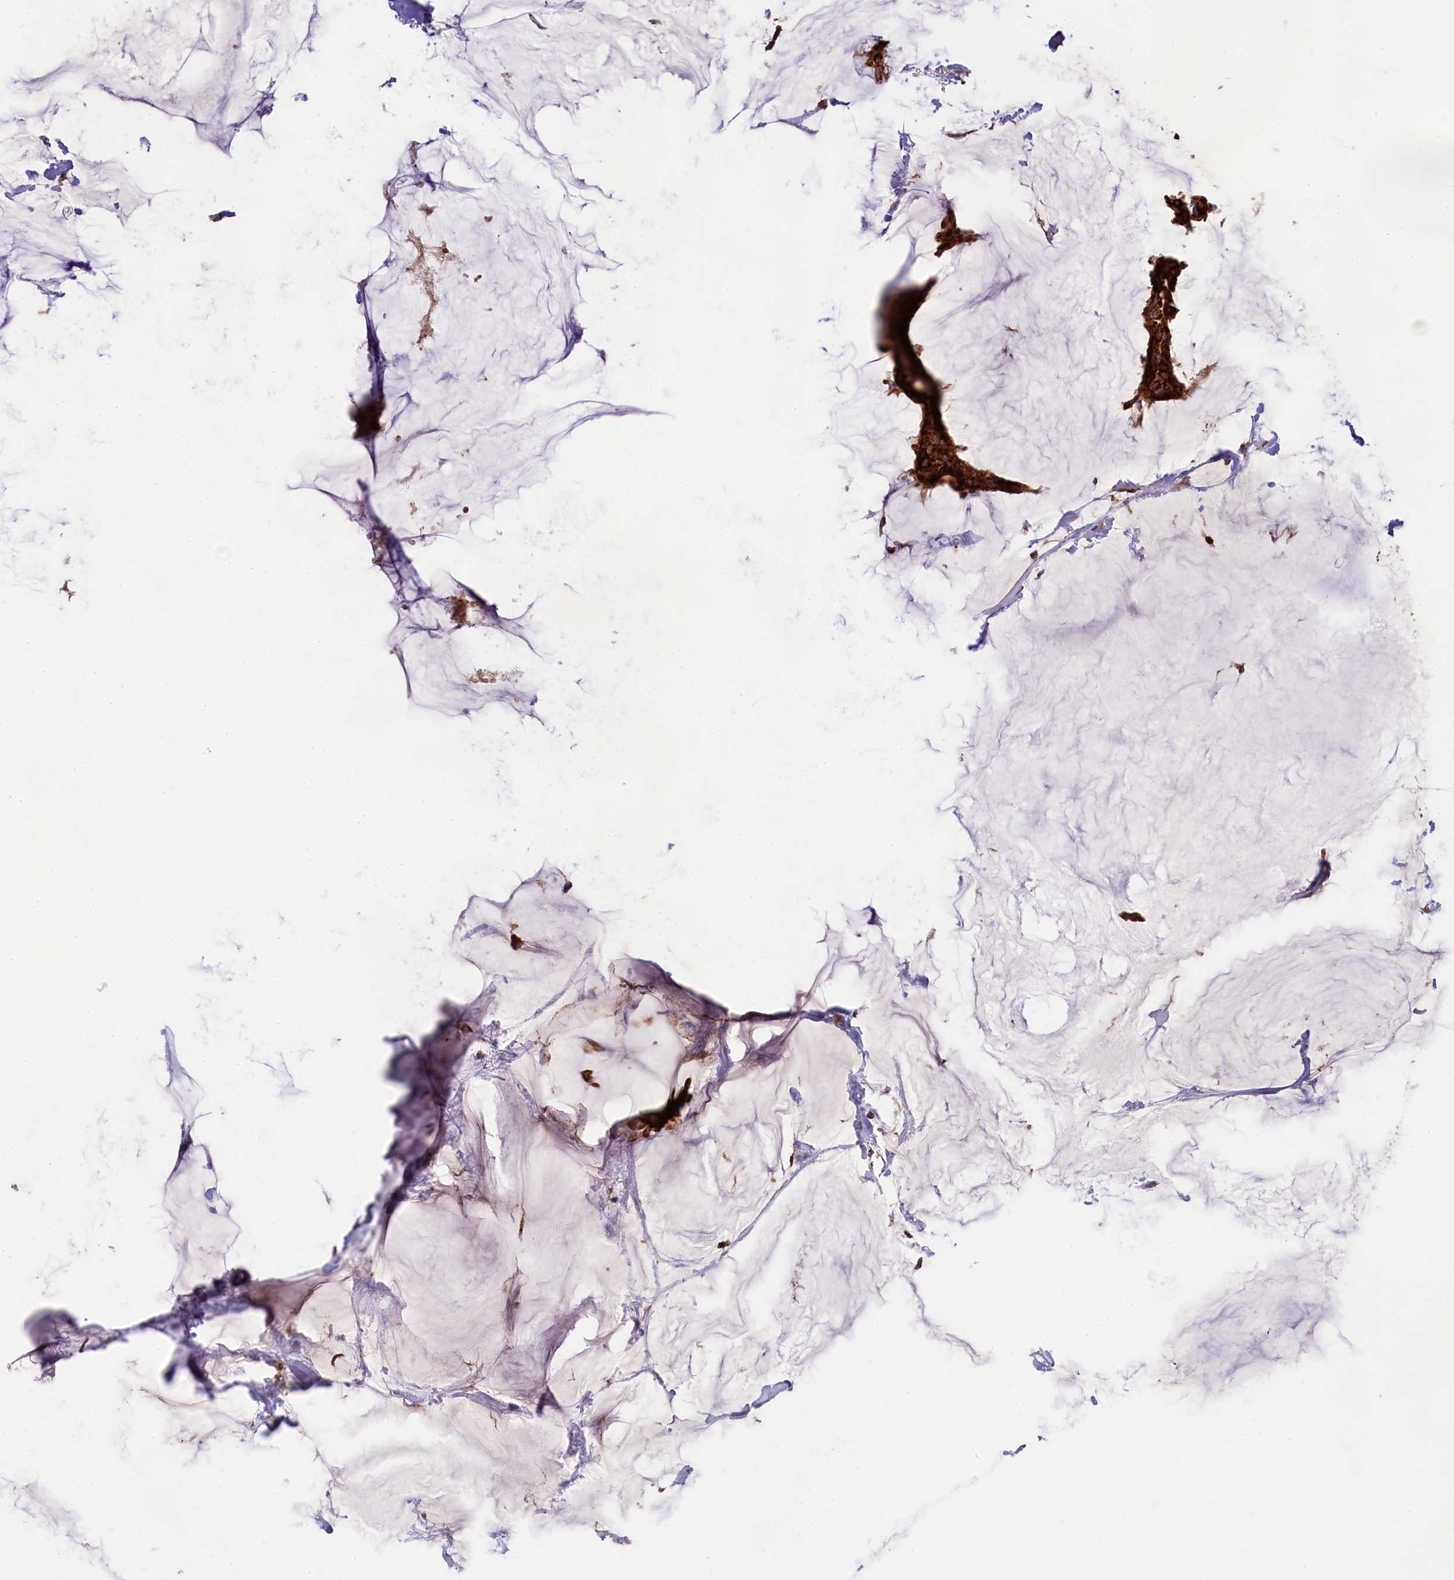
{"staining": {"intensity": "strong", "quantity": ">75%", "location": "cytoplasmic/membranous"}, "tissue": "breast cancer", "cell_type": "Tumor cells", "image_type": "cancer", "snomed": [{"axis": "morphology", "description": "Duct carcinoma"}, {"axis": "topography", "description": "Breast"}], "caption": "The immunohistochemical stain labels strong cytoplasmic/membranous positivity in tumor cells of breast cancer tissue.", "gene": "CLYBL", "patient": {"sex": "female", "age": 93}}